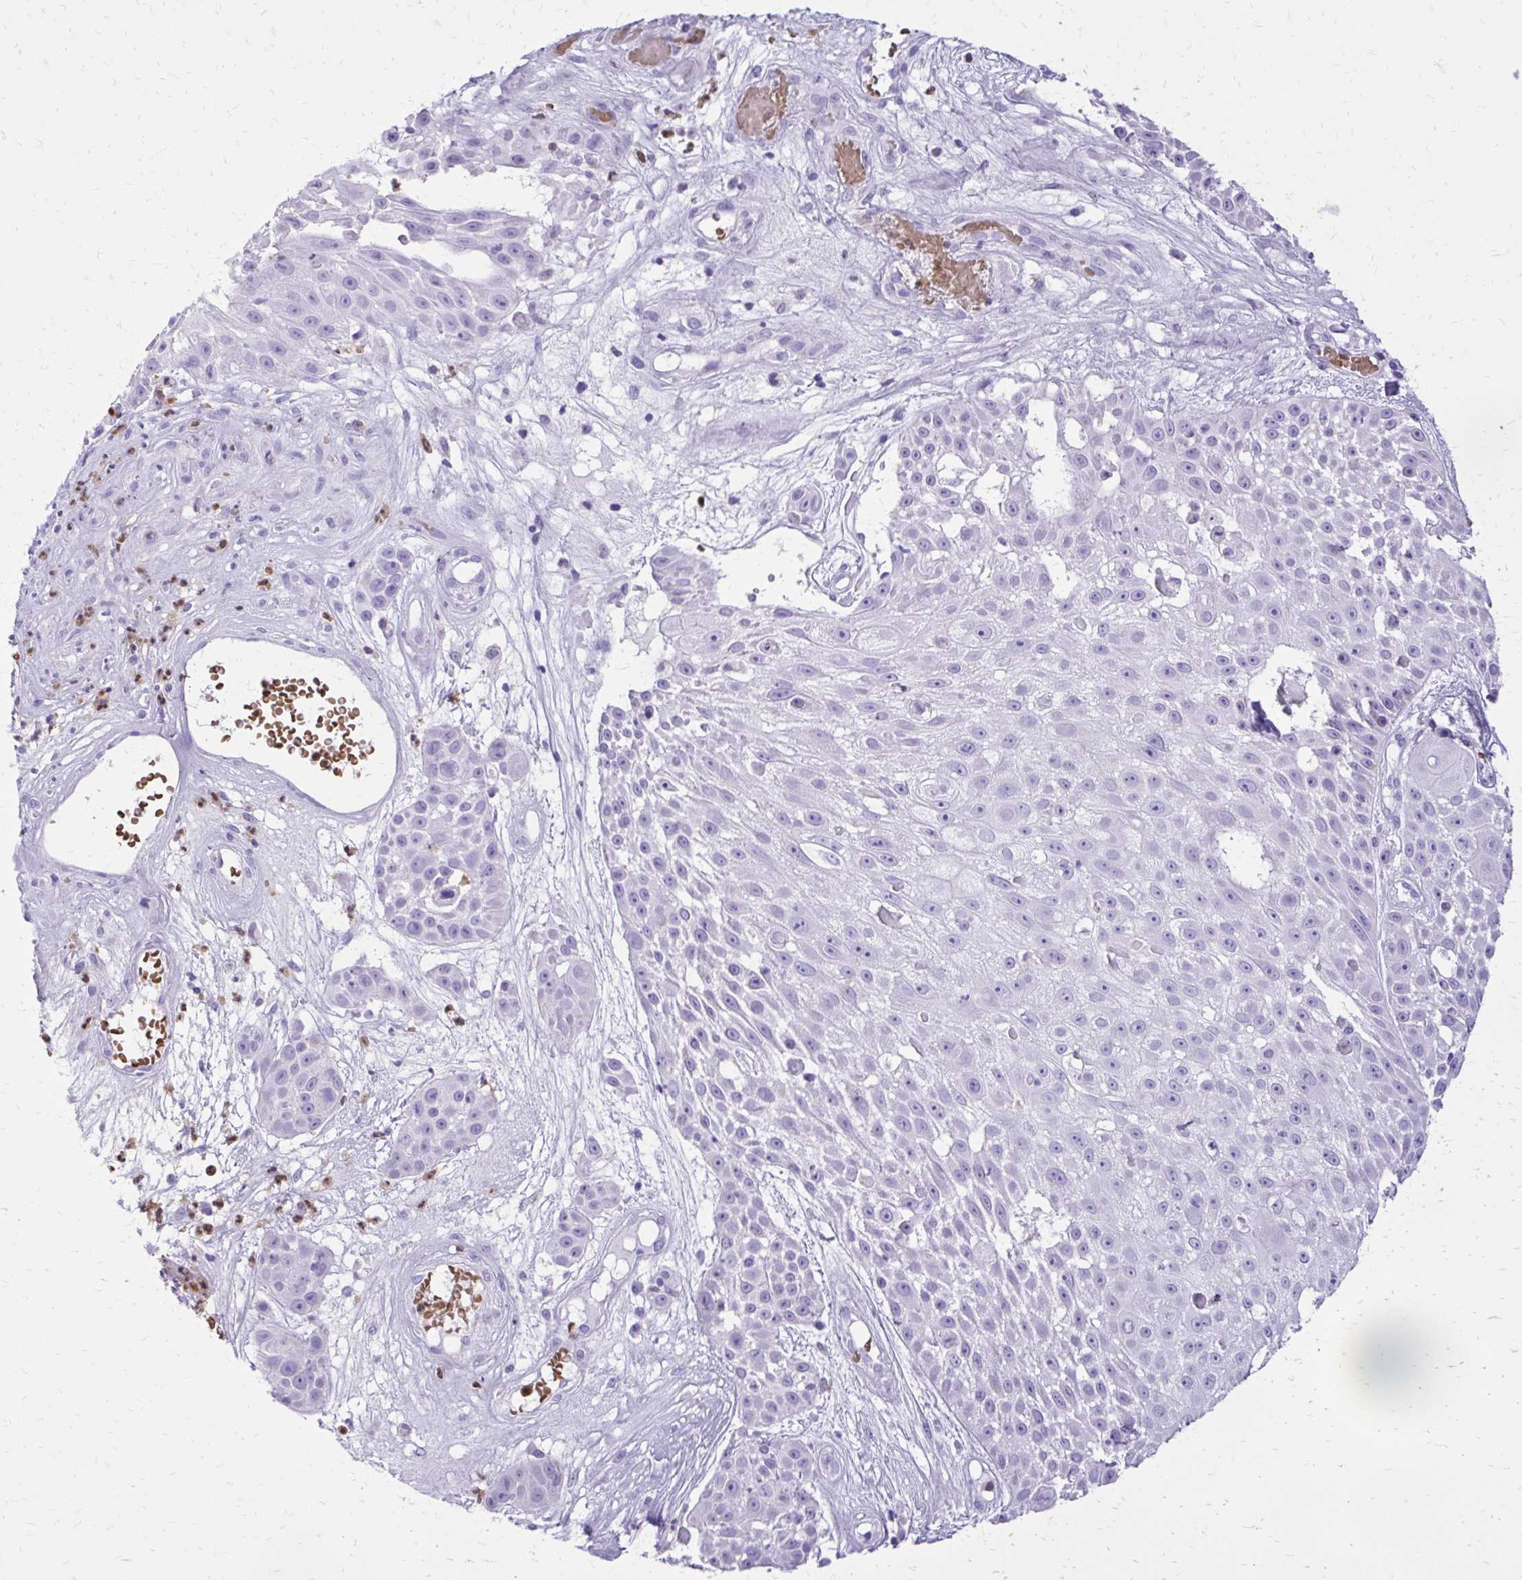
{"staining": {"intensity": "negative", "quantity": "none", "location": "none"}, "tissue": "skin cancer", "cell_type": "Tumor cells", "image_type": "cancer", "snomed": [{"axis": "morphology", "description": "Squamous cell carcinoma, NOS"}, {"axis": "topography", "description": "Skin"}], "caption": "Immunohistochemistry of skin cancer shows no staining in tumor cells.", "gene": "CAT", "patient": {"sex": "female", "age": 86}}